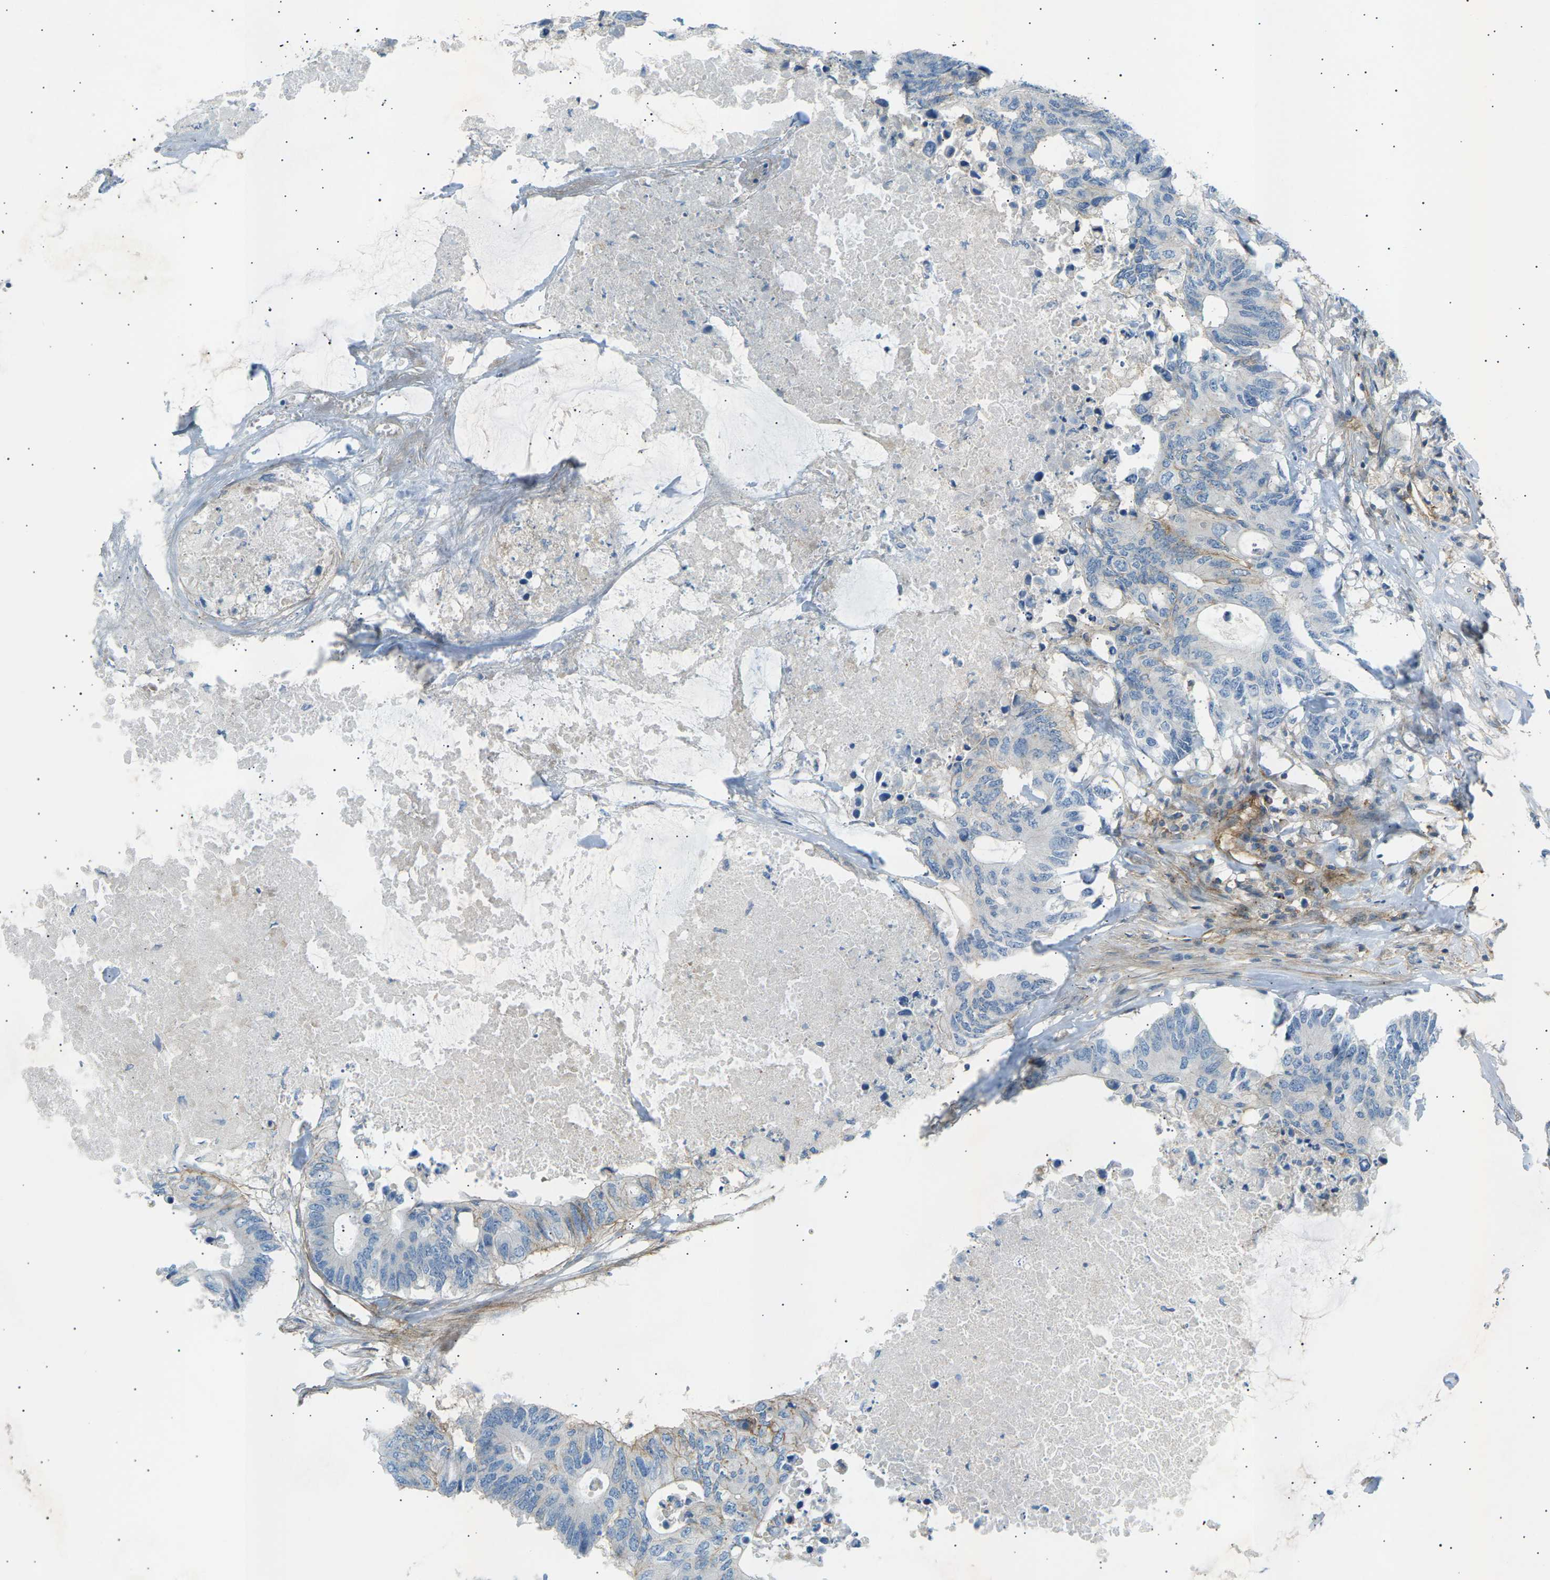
{"staining": {"intensity": "negative", "quantity": "none", "location": "none"}, "tissue": "colorectal cancer", "cell_type": "Tumor cells", "image_type": "cancer", "snomed": [{"axis": "morphology", "description": "Adenocarcinoma, NOS"}, {"axis": "topography", "description": "Colon"}], "caption": "The image shows no staining of tumor cells in colorectal cancer.", "gene": "ATP2B4", "patient": {"sex": "male", "age": 71}}